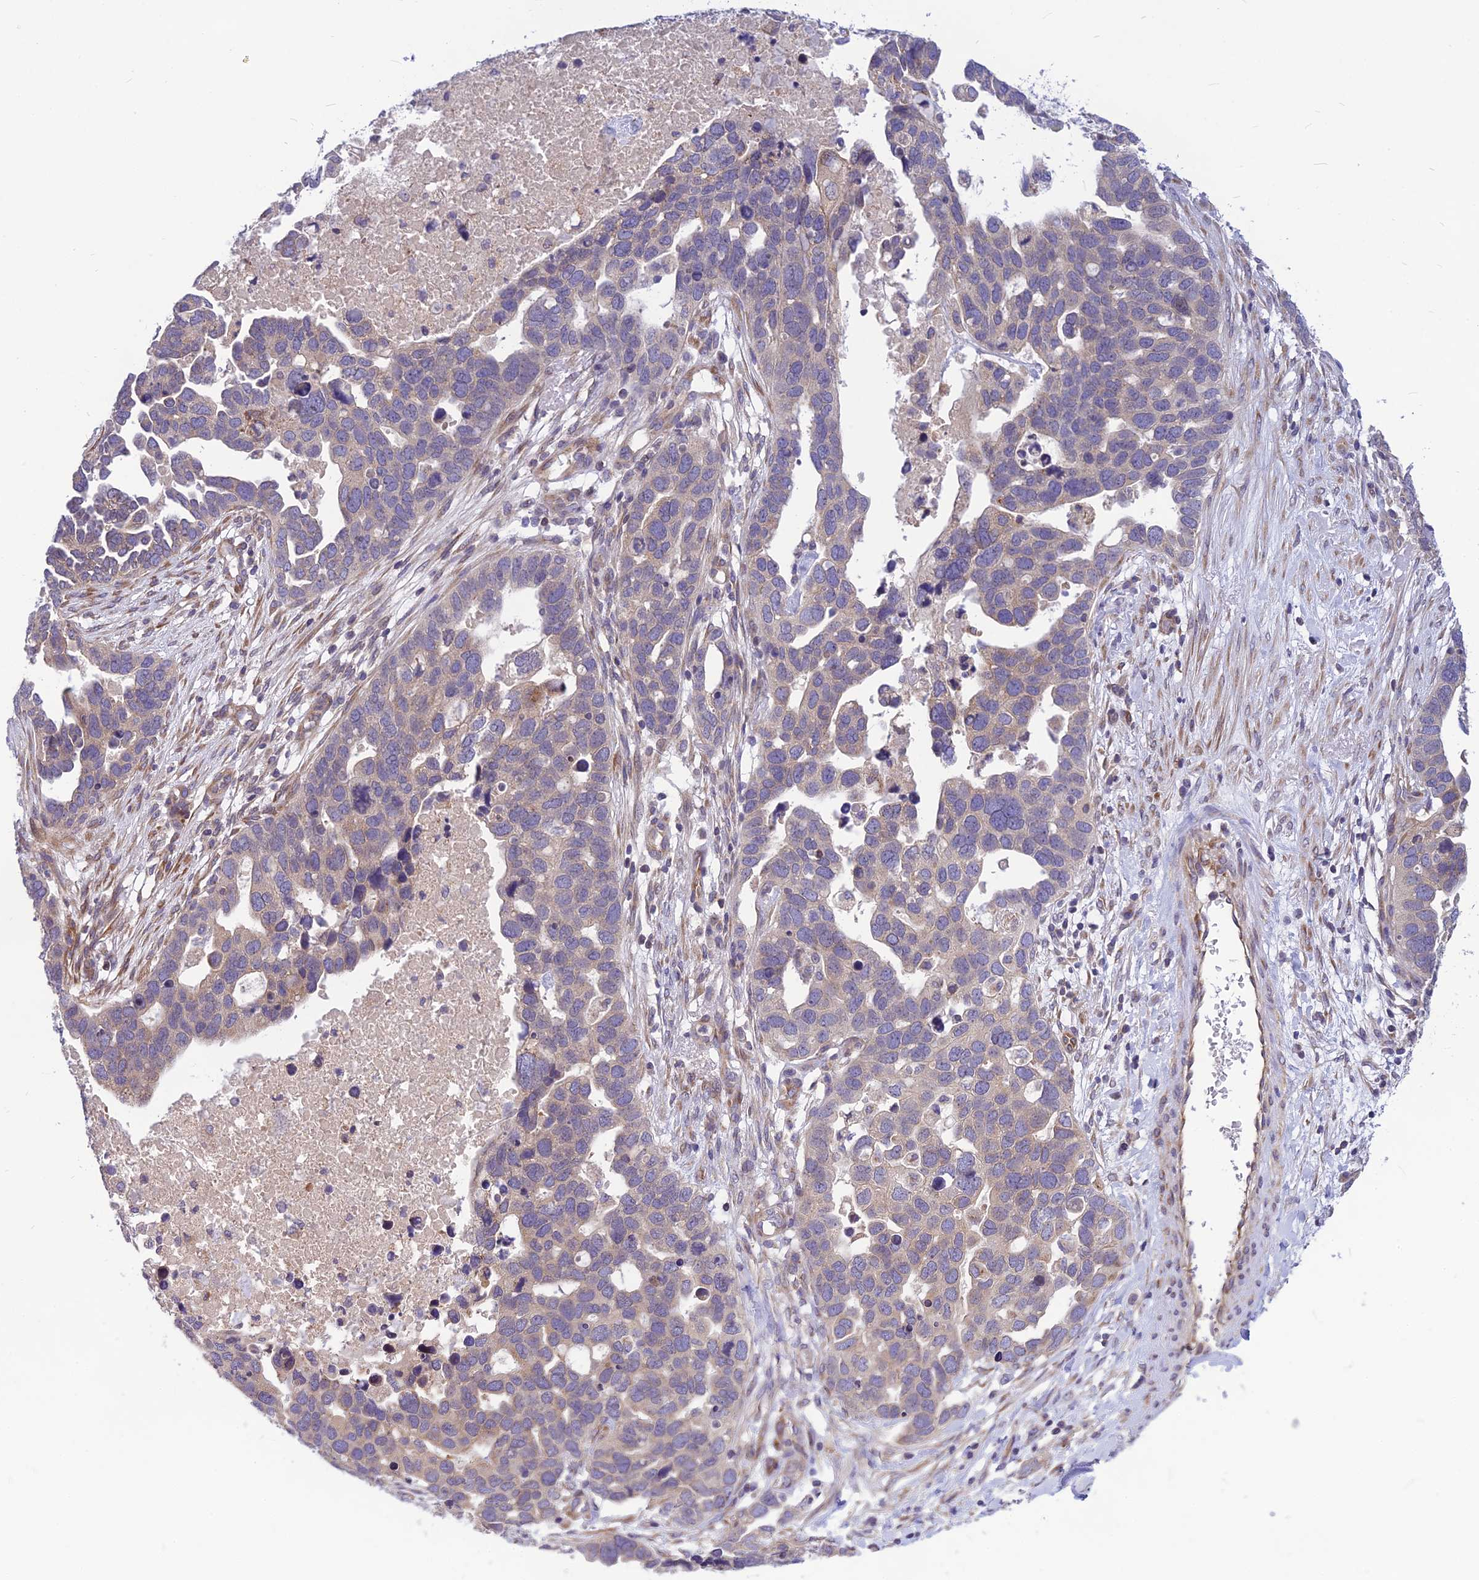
{"staining": {"intensity": "weak", "quantity": "<25%", "location": "cytoplasmic/membranous"}, "tissue": "ovarian cancer", "cell_type": "Tumor cells", "image_type": "cancer", "snomed": [{"axis": "morphology", "description": "Cystadenocarcinoma, serous, NOS"}, {"axis": "topography", "description": "Ovary"}], "caption": "Tumor cells show no significant positivity in ovarian cancer. Brightfield microscopy of immunohistochemistry (IHC) stained with DAB (3,3'-diaminobenzidine) (brown) and hematoxylin (blue), captured at high magnification.", "gene": "PTCD2", "patient": {"sex": "female", "age": 54}}